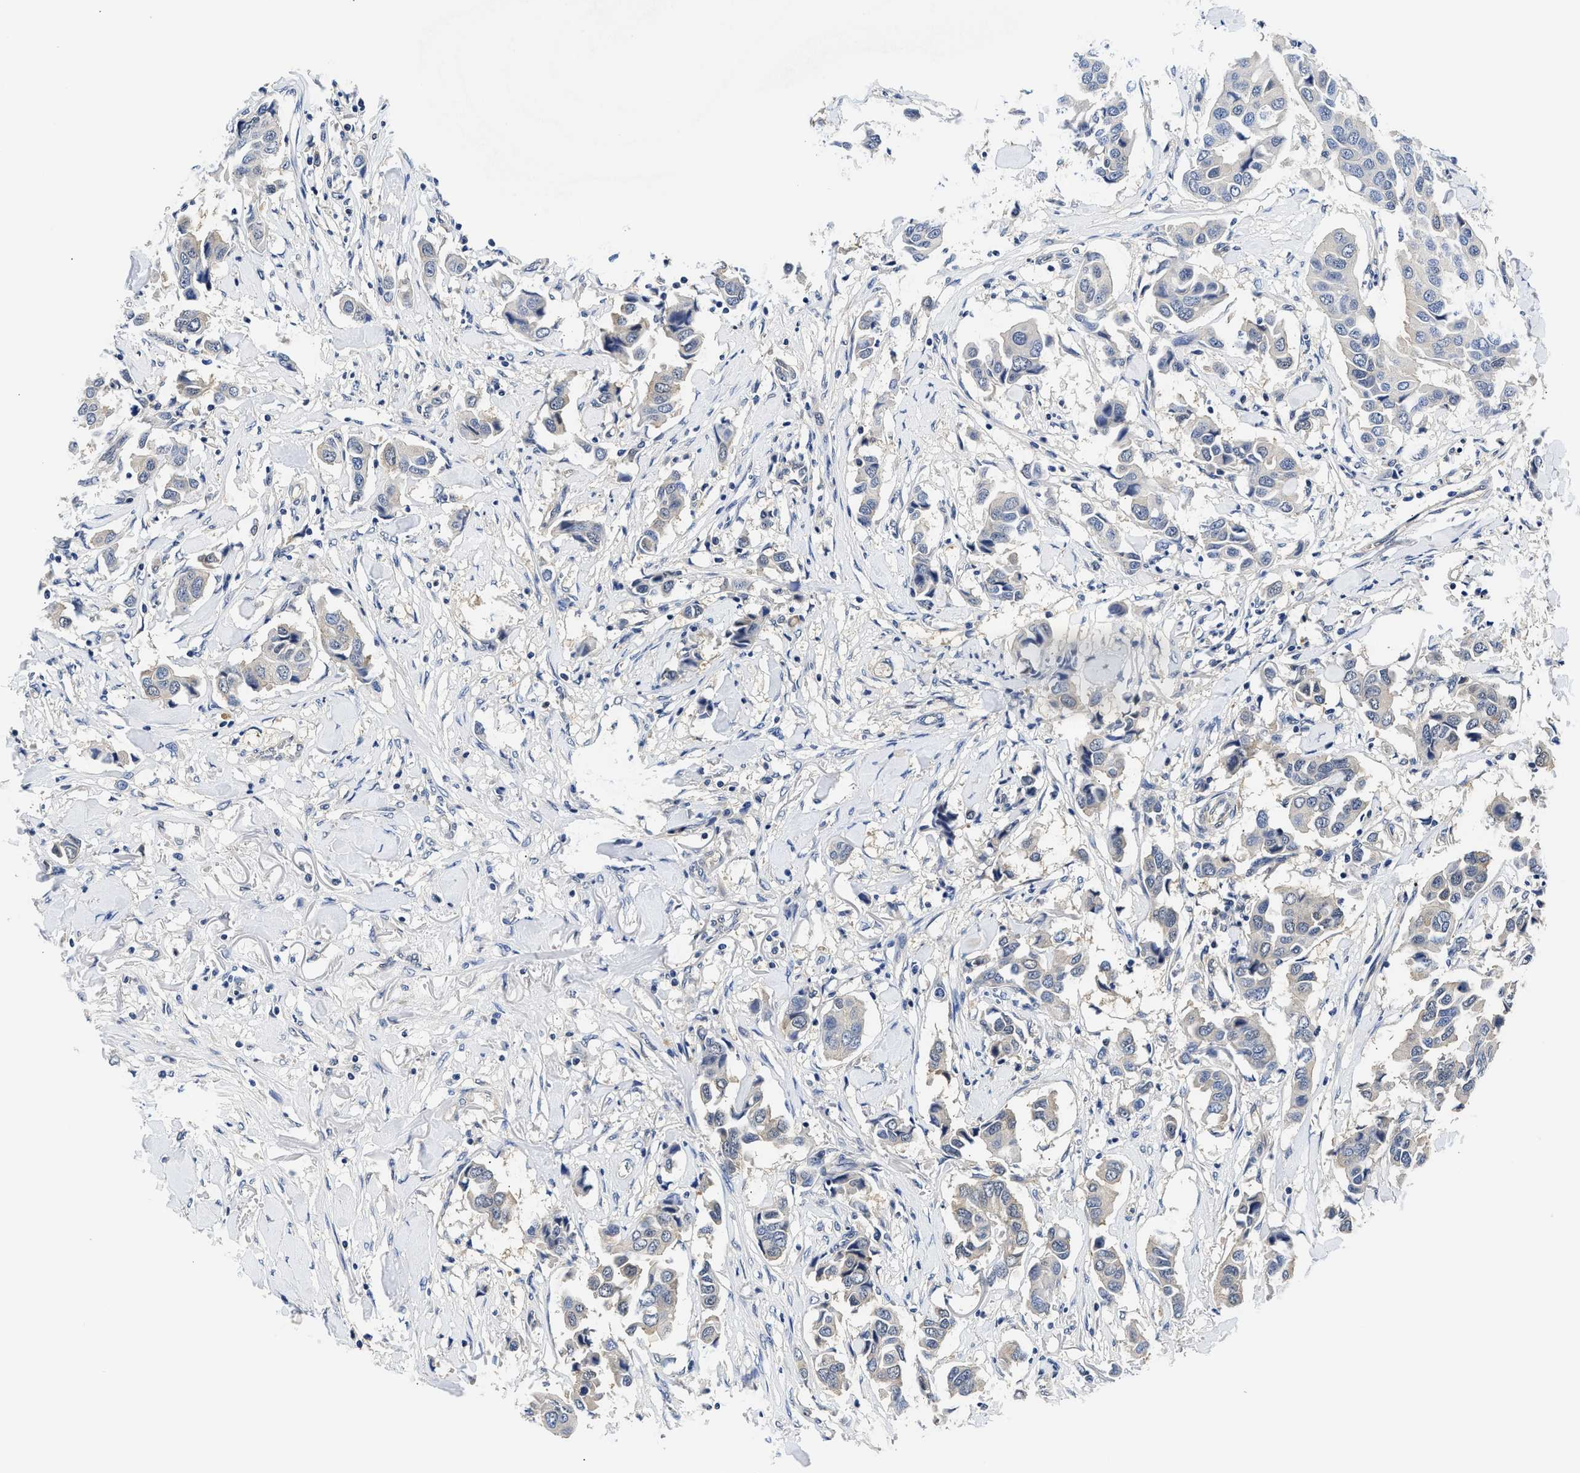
{"staining": {"intensity": "negative", "quantity": "none", "location": "none"}, "tissue": "breast cancer", "cell_type": "Tumor cells", "image_type": "cancer", "snomed": [{"axis": "morphology", "description": "Duct carcinoma"}, {"axis": "topography", "description": "Breast"}], "caption": "DAB immunohistochemical staining of breast cancer (intraductal carcinoma) exhibits no significant expression in tumor cells.", "gene": "XPO5", "patient": {"sex": "female", "age": 80}}